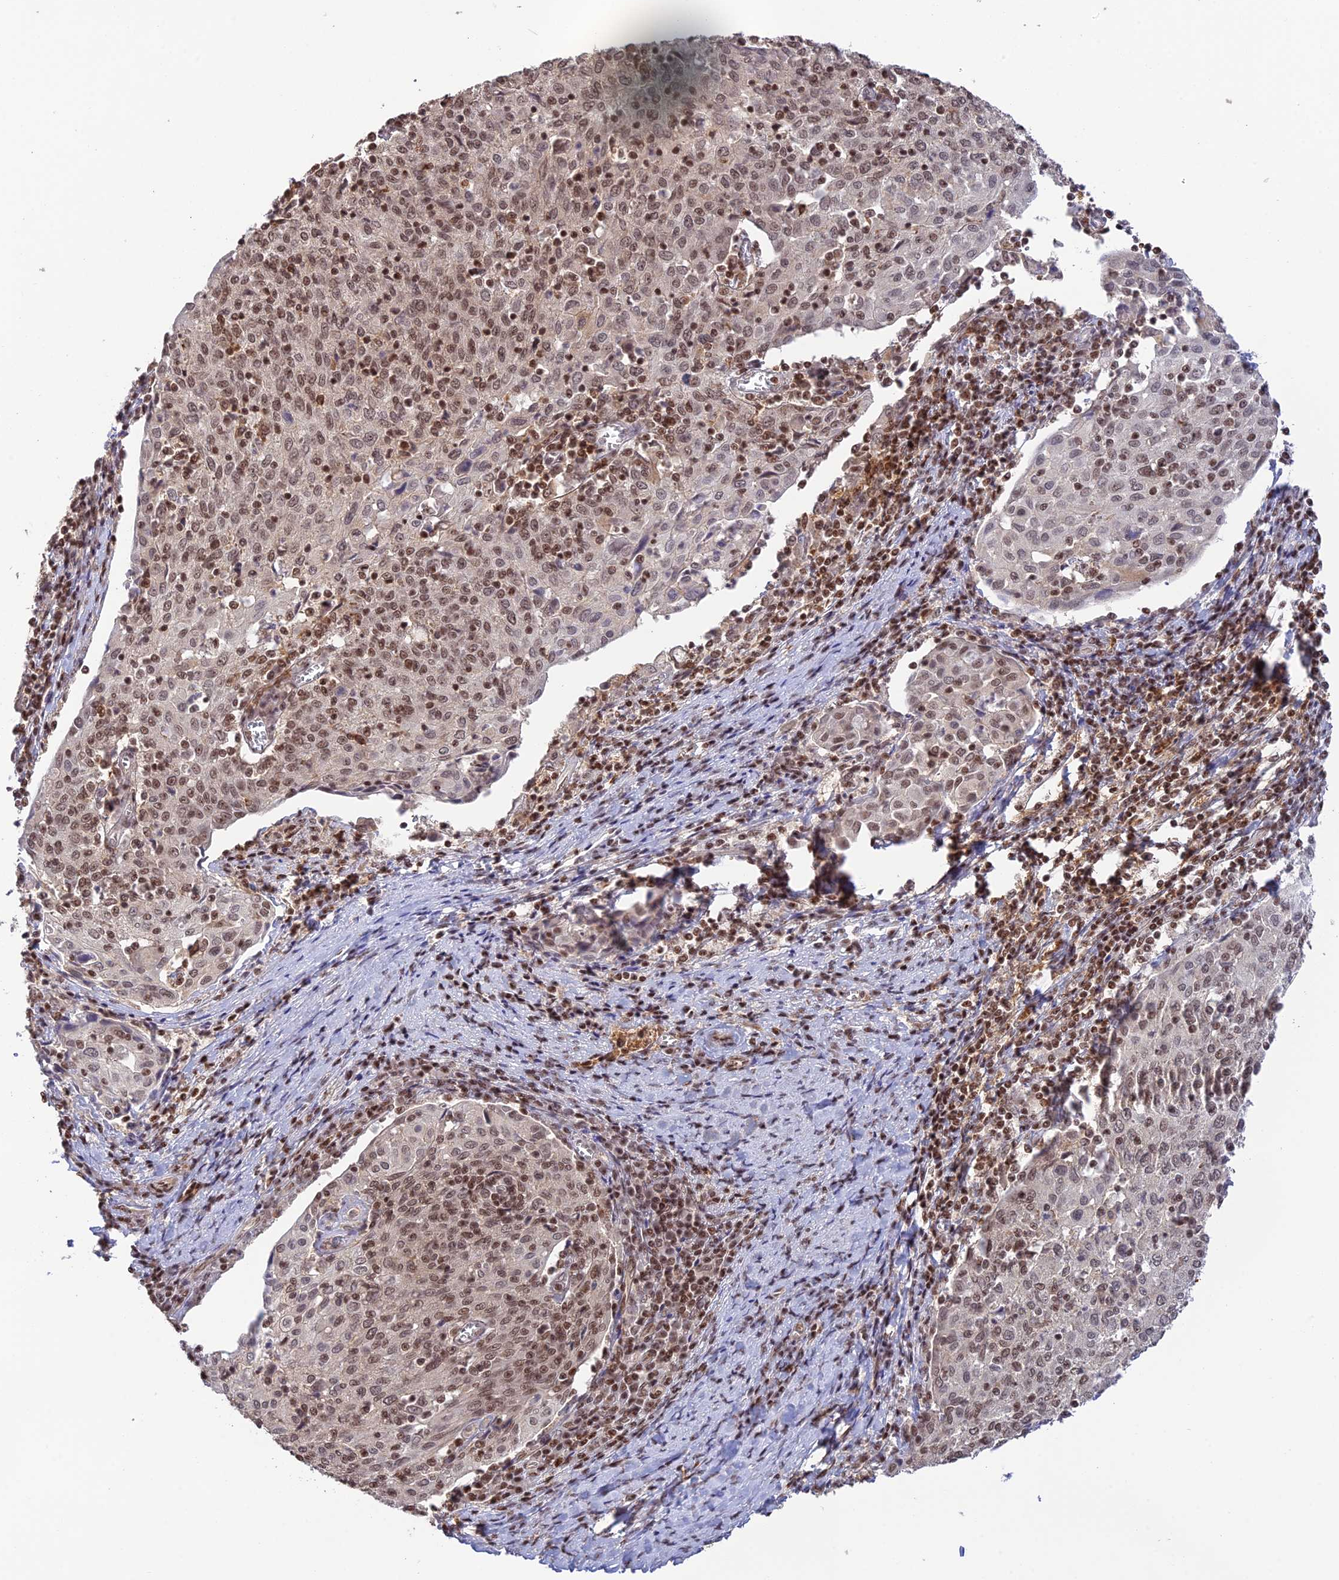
{"staining": {"intensity": "moderate", "quantity": ">75%", "location": "nuclear"}, "tissue": "cervical cancer", "cell_type": "Tumor cells", "image_type": "cancer", "snomed": [{"axis": "morphology", "description": "Squamous cell carcinoma, NOS"}, {"axis": "topography", "description": "Cervix"}], "caption": "Squamous cell carcinoma (cervical) was stained to show a protein in brown. There is medium levels of moderate nuclear positivity in about >75% of tumor cells. (IHC, brightfield microscopy, high magnification).", "gene": "THAP11", "patient": {"sex": "female", "age": 52}}